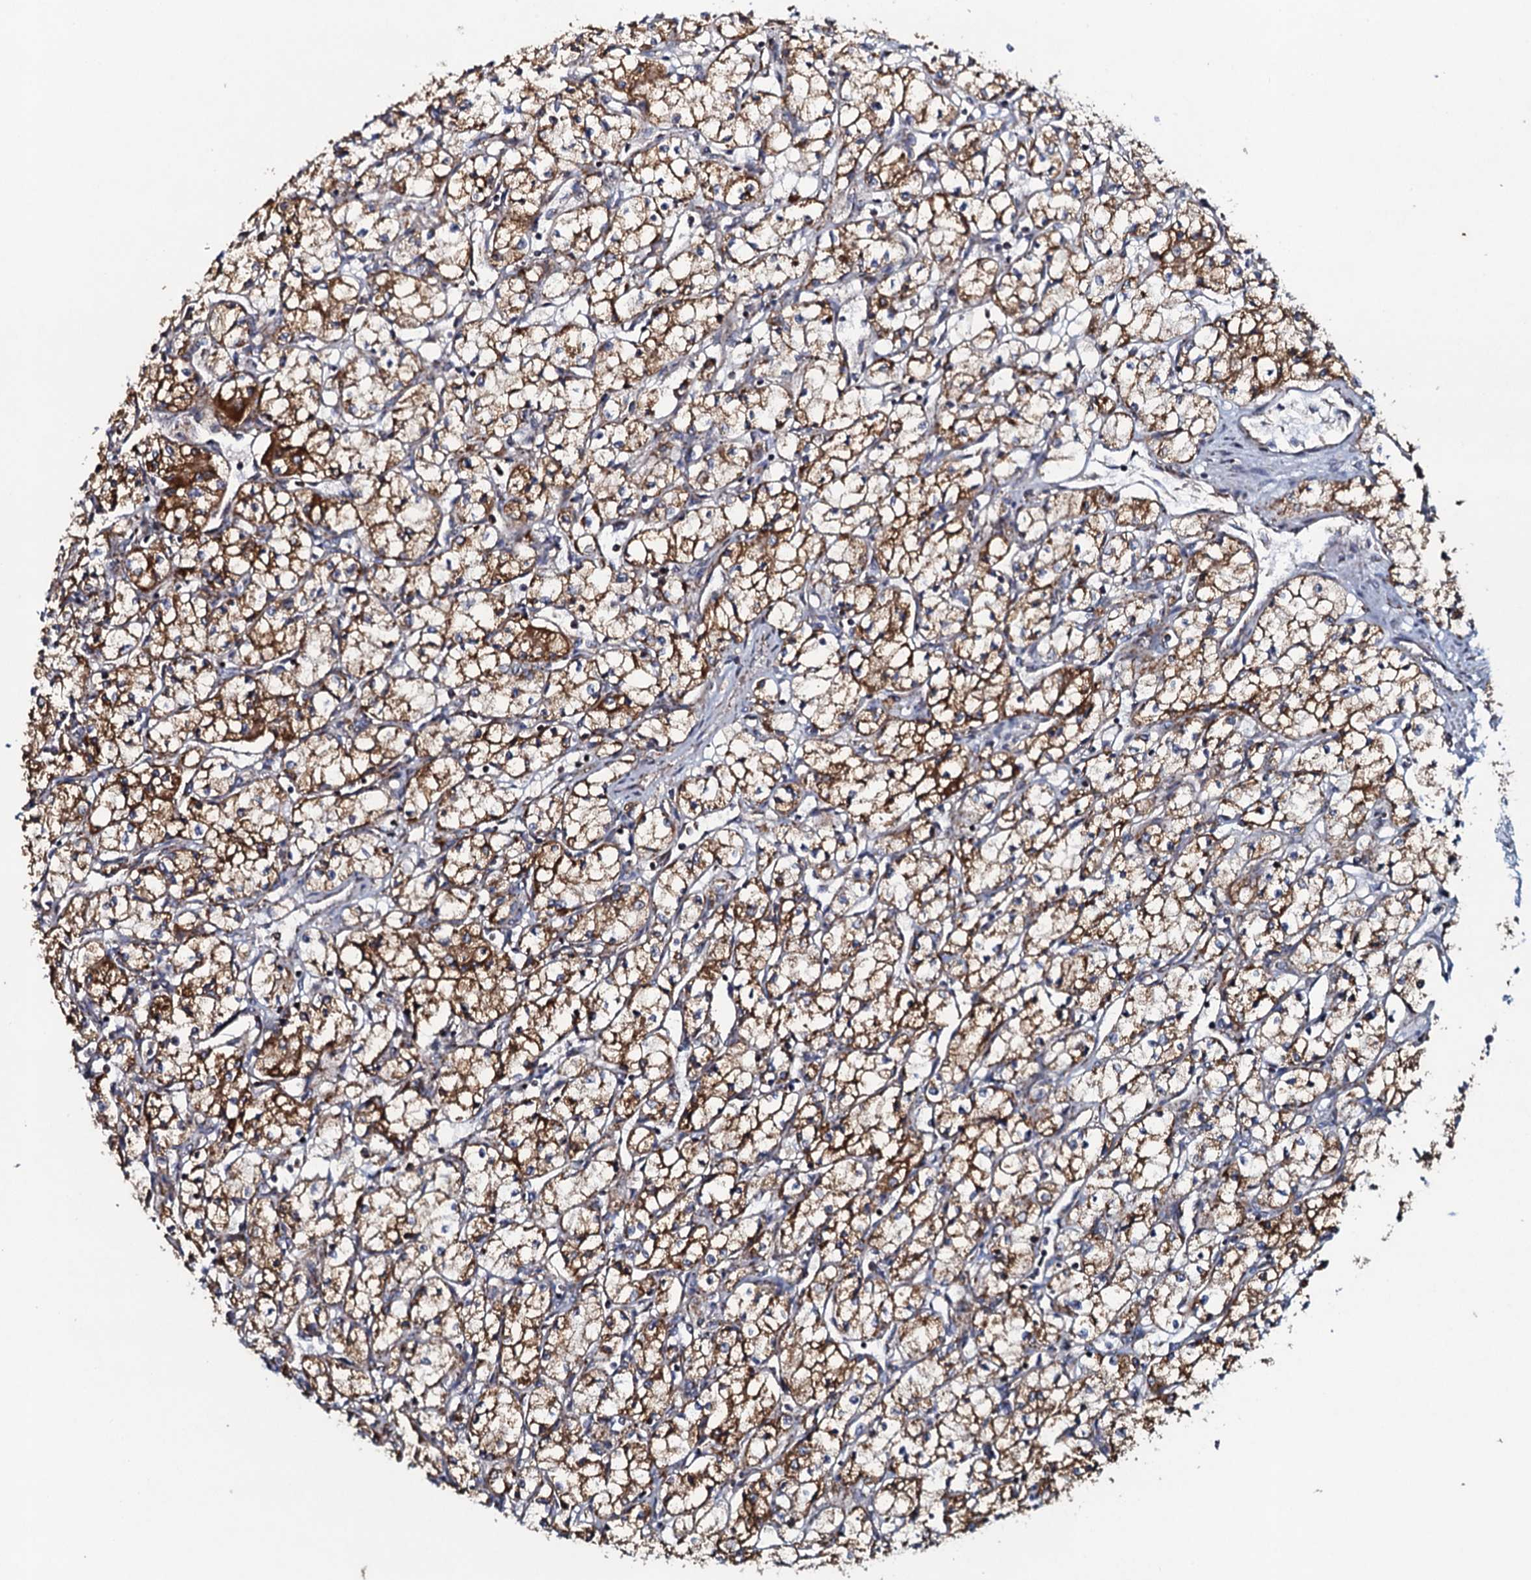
{"staining": {"intensity": "moderate", "quantity": ">75%", "location": "cytoplasmic/membranous"}, "tissue": "renal cancer", "cell_type": "Tumor cells", "image_type": "cancer", "snomed": [{"axis": "morphology", "description": "Adenocarcinoma, NOS"}, {"axis": "topography", "description": "Kidney"}], "caption": "A micrograph of human adenocarcinoma (renal) stained for a protein exhibits moderate cytoplasmic/membranous brown staining in tumor cells.", "gene": "EVC2", "patient": {"sex": "male", "age": 59}}